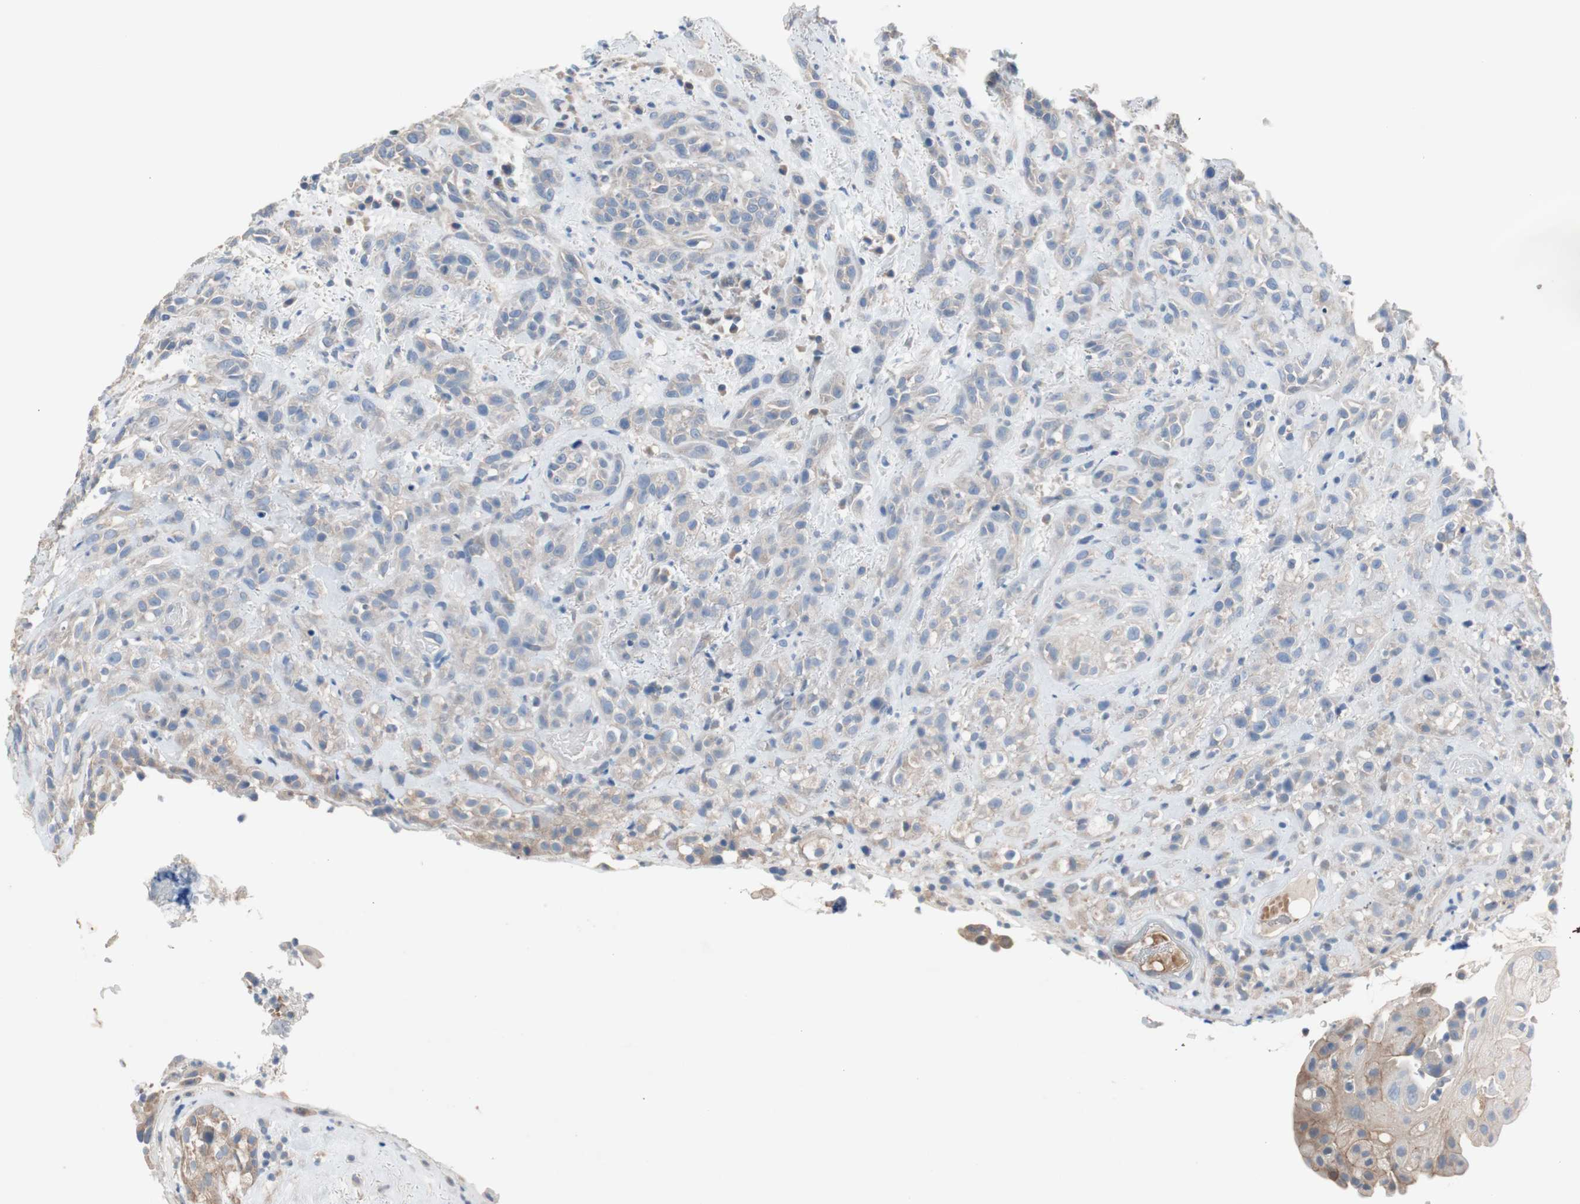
{"staining": {"intensity": "negative", "quantity": "none", "location": "none"}, "tissue": "head and neck cancer", "cell_type": "Tumor cells", "image_type": "cancer", "snomed": [{"axis": "morphology", "description": "Squamous cell carcinoma, NOS"}, {"axis": "topography", "description": "Head-Neck"}], "caption": "Immunohistochemical staining of human head and neck cancer (squamous cell carcinoma) reveals no significant positivity in tumor cells.", "gene": "GLUL", "patient": {"sex": "male", "age": 62}}